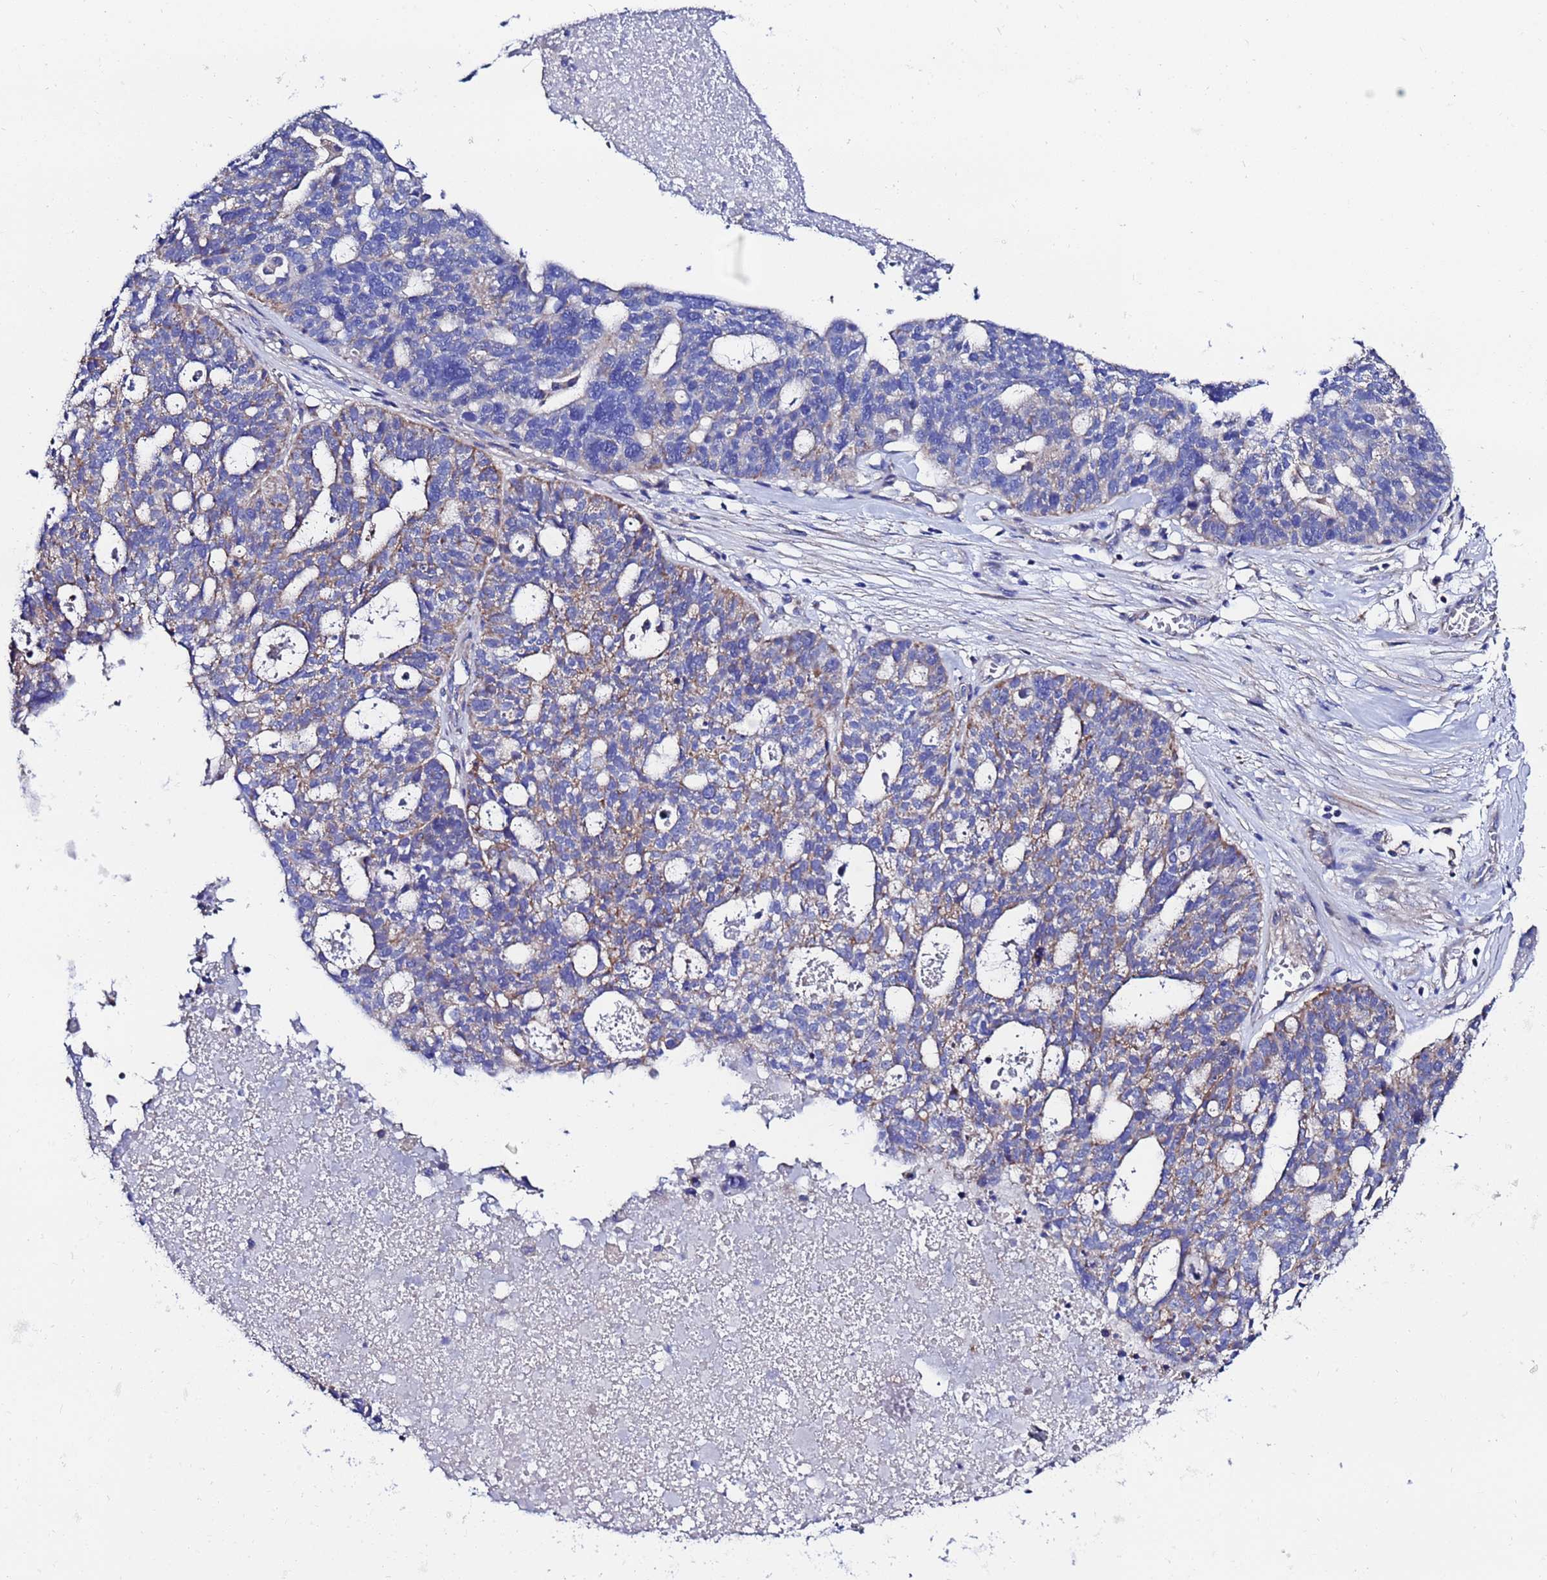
{"staining": {"intensity": "moderate", "quantity": "<25%", "location": "cytoplasmic/membranous"}, "tissue": "ovarian cancer", "cell_type": "Tumor cells", "image_type": "cancer", "snomed": [{"axis": "morphology", "description": "Cystadenocarcinoma, serous, NOS"}, {"axis": "topography", "description": "Ovary"}], "caption": "IHC (DAB (3,3'-diaminobenzidine)) staining of ovarian serous cystadenocarcinoma reveals moderate cytoplasmic/membranous protein positivity in about <25% of tumor cells. (Brightfield microscopy of DAB IHC at high magnification).", "gene": "FAHD2A", "patient": {"sex": "female", "age": 59}}